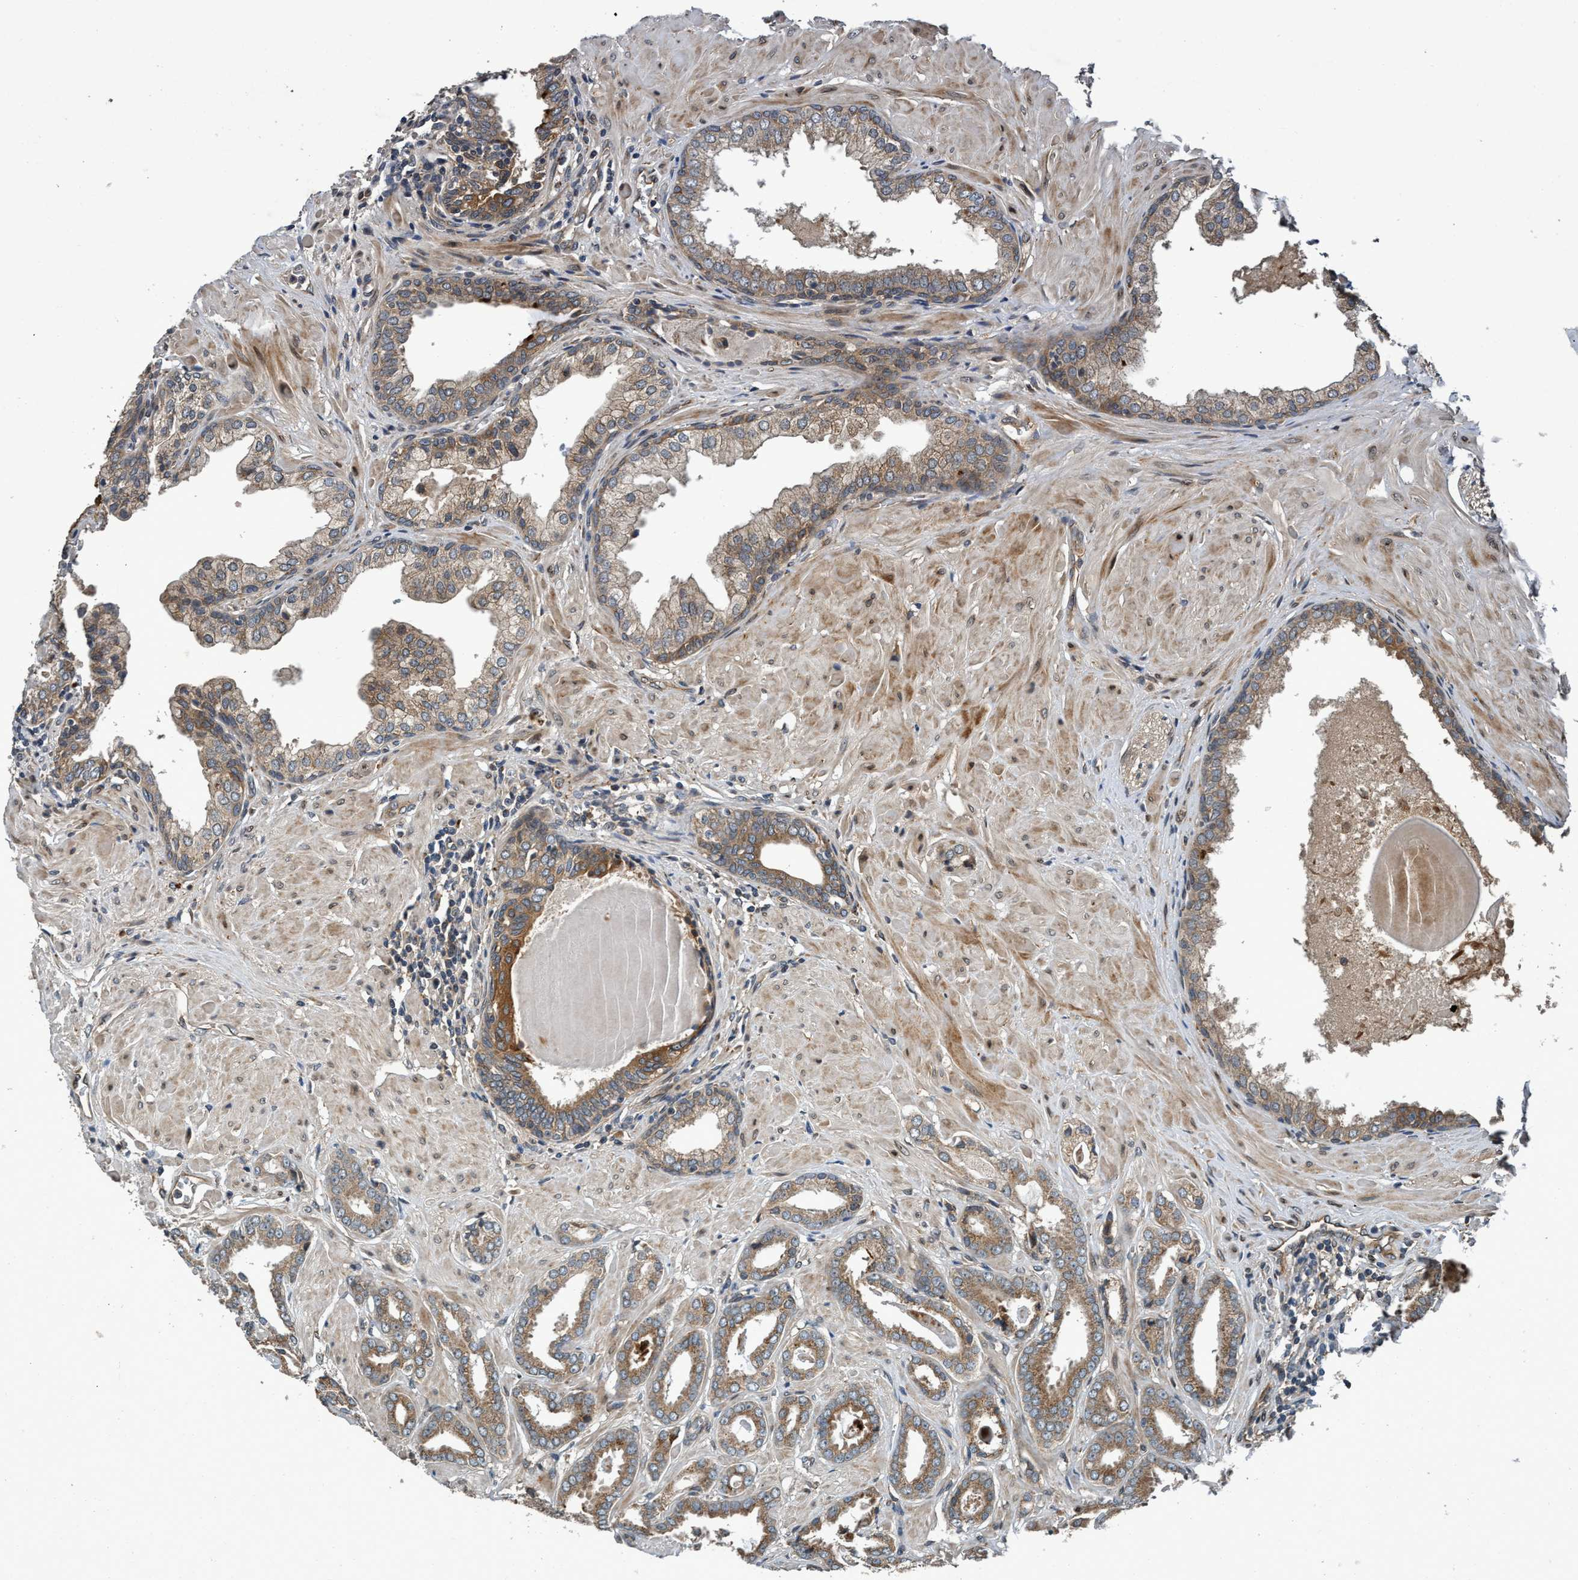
{"staining": {"intensity": "moderate", "quantity": ">75%", "location": "cytoplasmic/membranous"}, "tissue": "prostate cancer", "cell_type": "Tumor cells", "image_type": "cancer", "snomed": [{"axis": "morphology", "description": "Adenocarcinoma, Low grade"}, {"axis": "topography", "description": "Prostate"}], "caption": "Immunohistochemistry (IHC) photomicrograph of neoplastic tissue: human prostate cancer stained using IHC demonstrates medium levels of moderate protein expression localized specifically in the cytoplasmic/membranous of tumor cells, appearing as a cytoplasmic/membranous brown color.", "gene": "MACC1", "patient": {"sex": "male", "age": 53}}